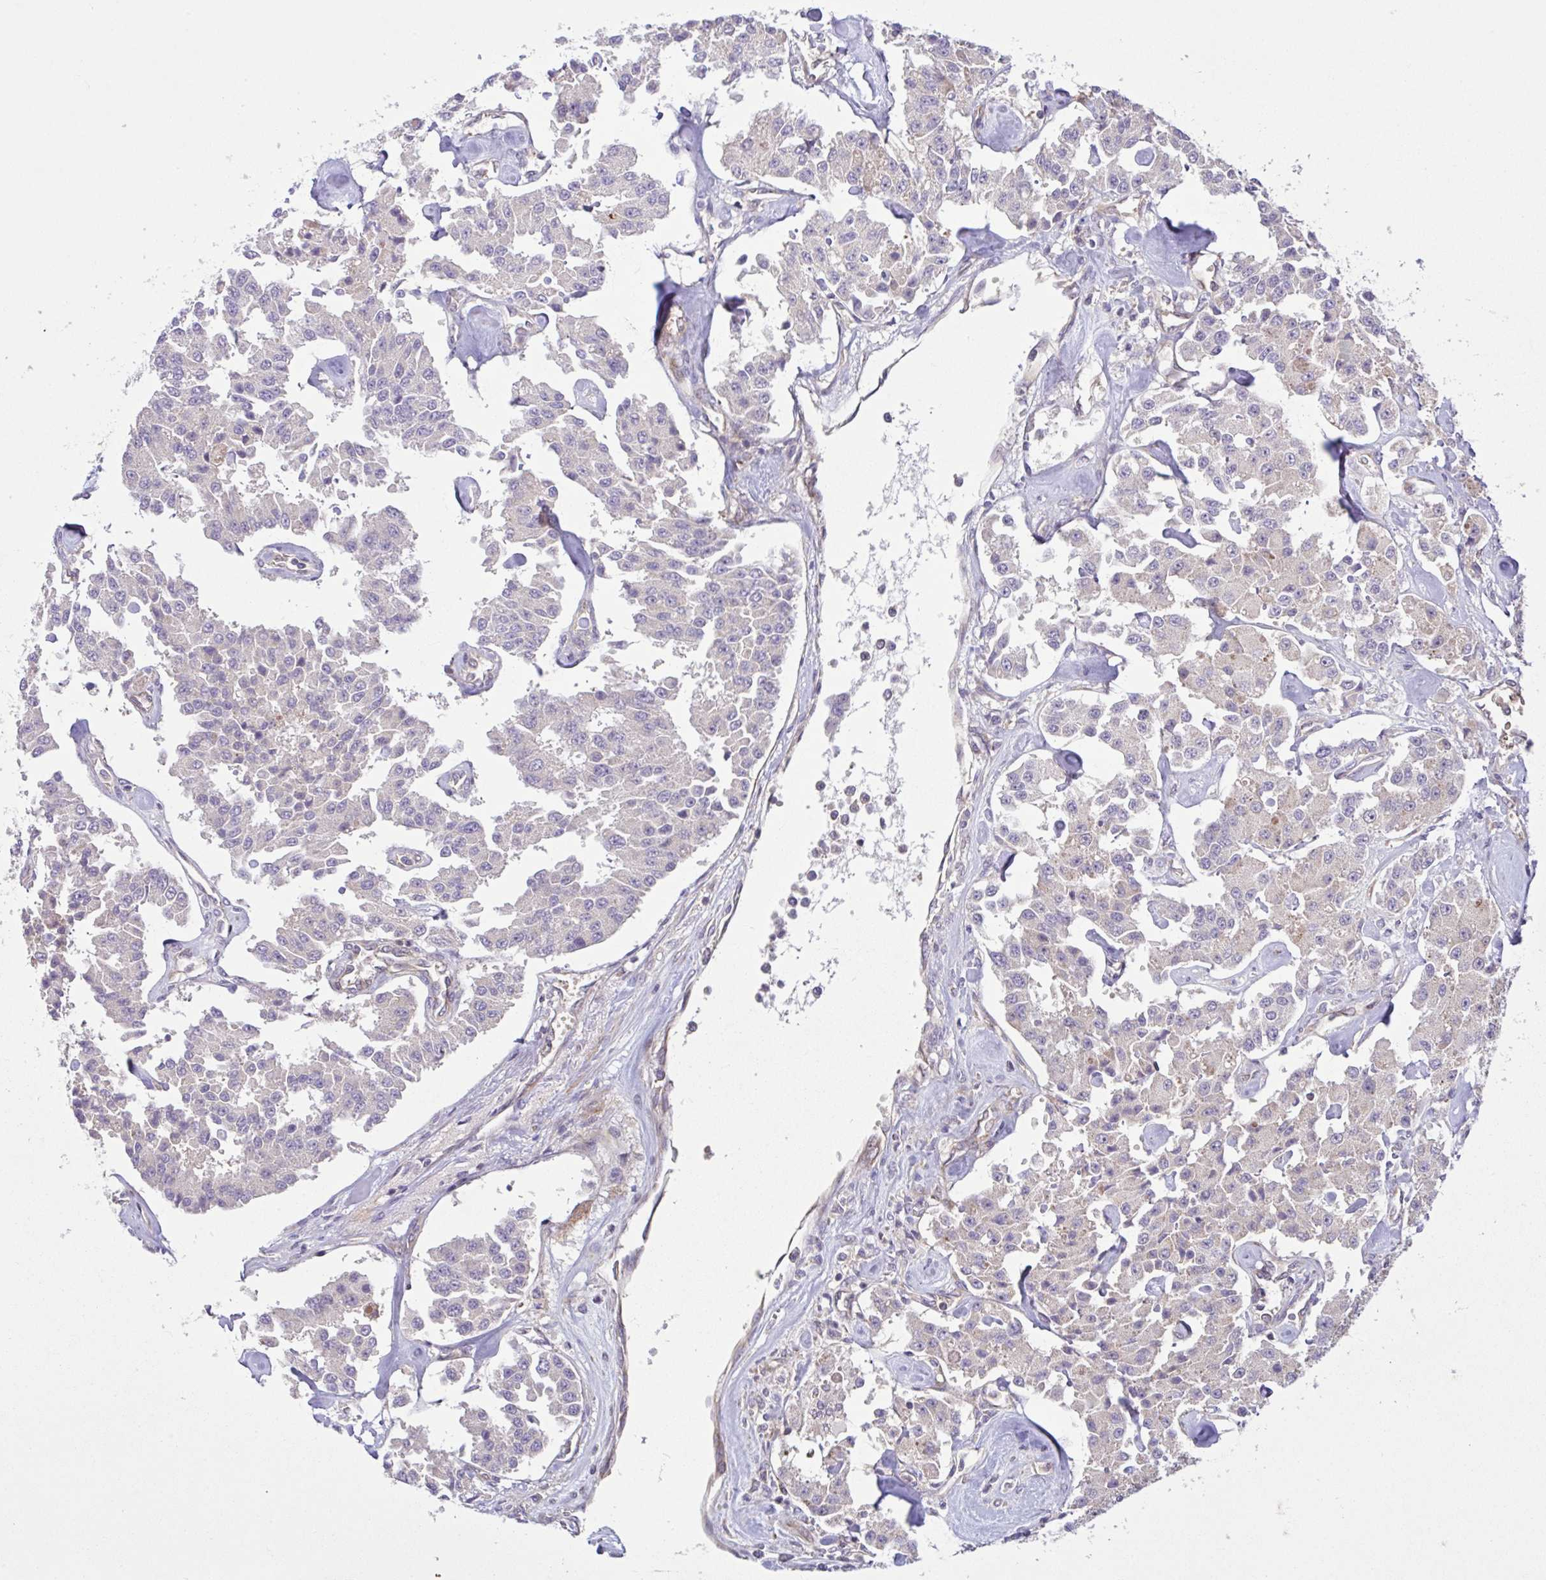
{"staining": {"intensity": "negative", "quantity": "none", "location": "none"}, "tissue": "carcinoid", "cell_type": "Tumor cells", "image_type": "cancer", "snomed": [{"axis": "morphology", "description": "Carcinoid, malignant, NOS"}, {"axis": "topography", "description": "Pancreas"}], "caption": "An image of carcinoid stained for a protein exhibits no brown staining in tumor cells.", "gene": "NTPCR", "patient": {"sex": "male", "age": 41}}